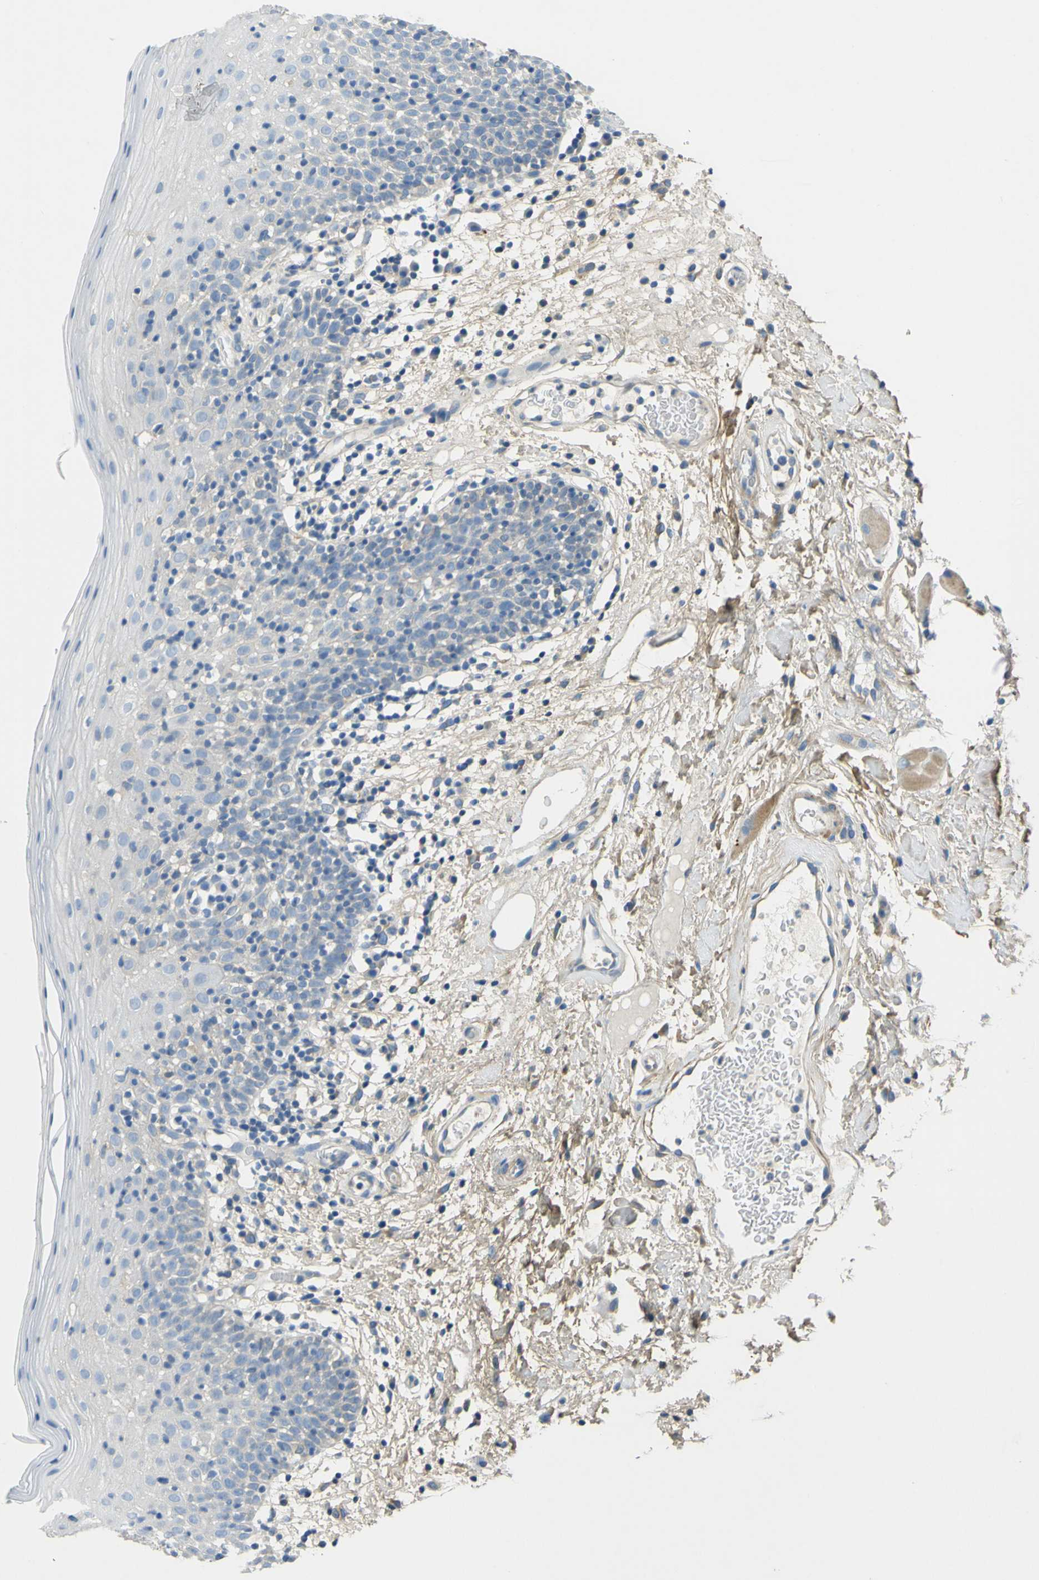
{"staining": {"intensity": "negative", "quantity": "none", "location": "none"}, "tissue": "oral mucosa", "cell_type": "Squamous epithelial cells", "image_type": "normal", "snomed": [{"axis": "morphology", "description": "Normal tissue, NOS"}, {"axis": "morphology", "description": "Squamous cell carcinoma, NOS"}, {"axis": "topography", "description": "Skeletal muscle"}, {"axis": "topography", "description": "Oral tissue"}], "caption": "Squamous epithelial cells show no significant staining in benign oral mucosa. The staining is performed using DAB (3,3'-diaminobenzidine) brown chromogen with nuclei counter-stained in using hematoxylin.", "gene": "OGN", "patient": {"sex": "male", "age": 71}}